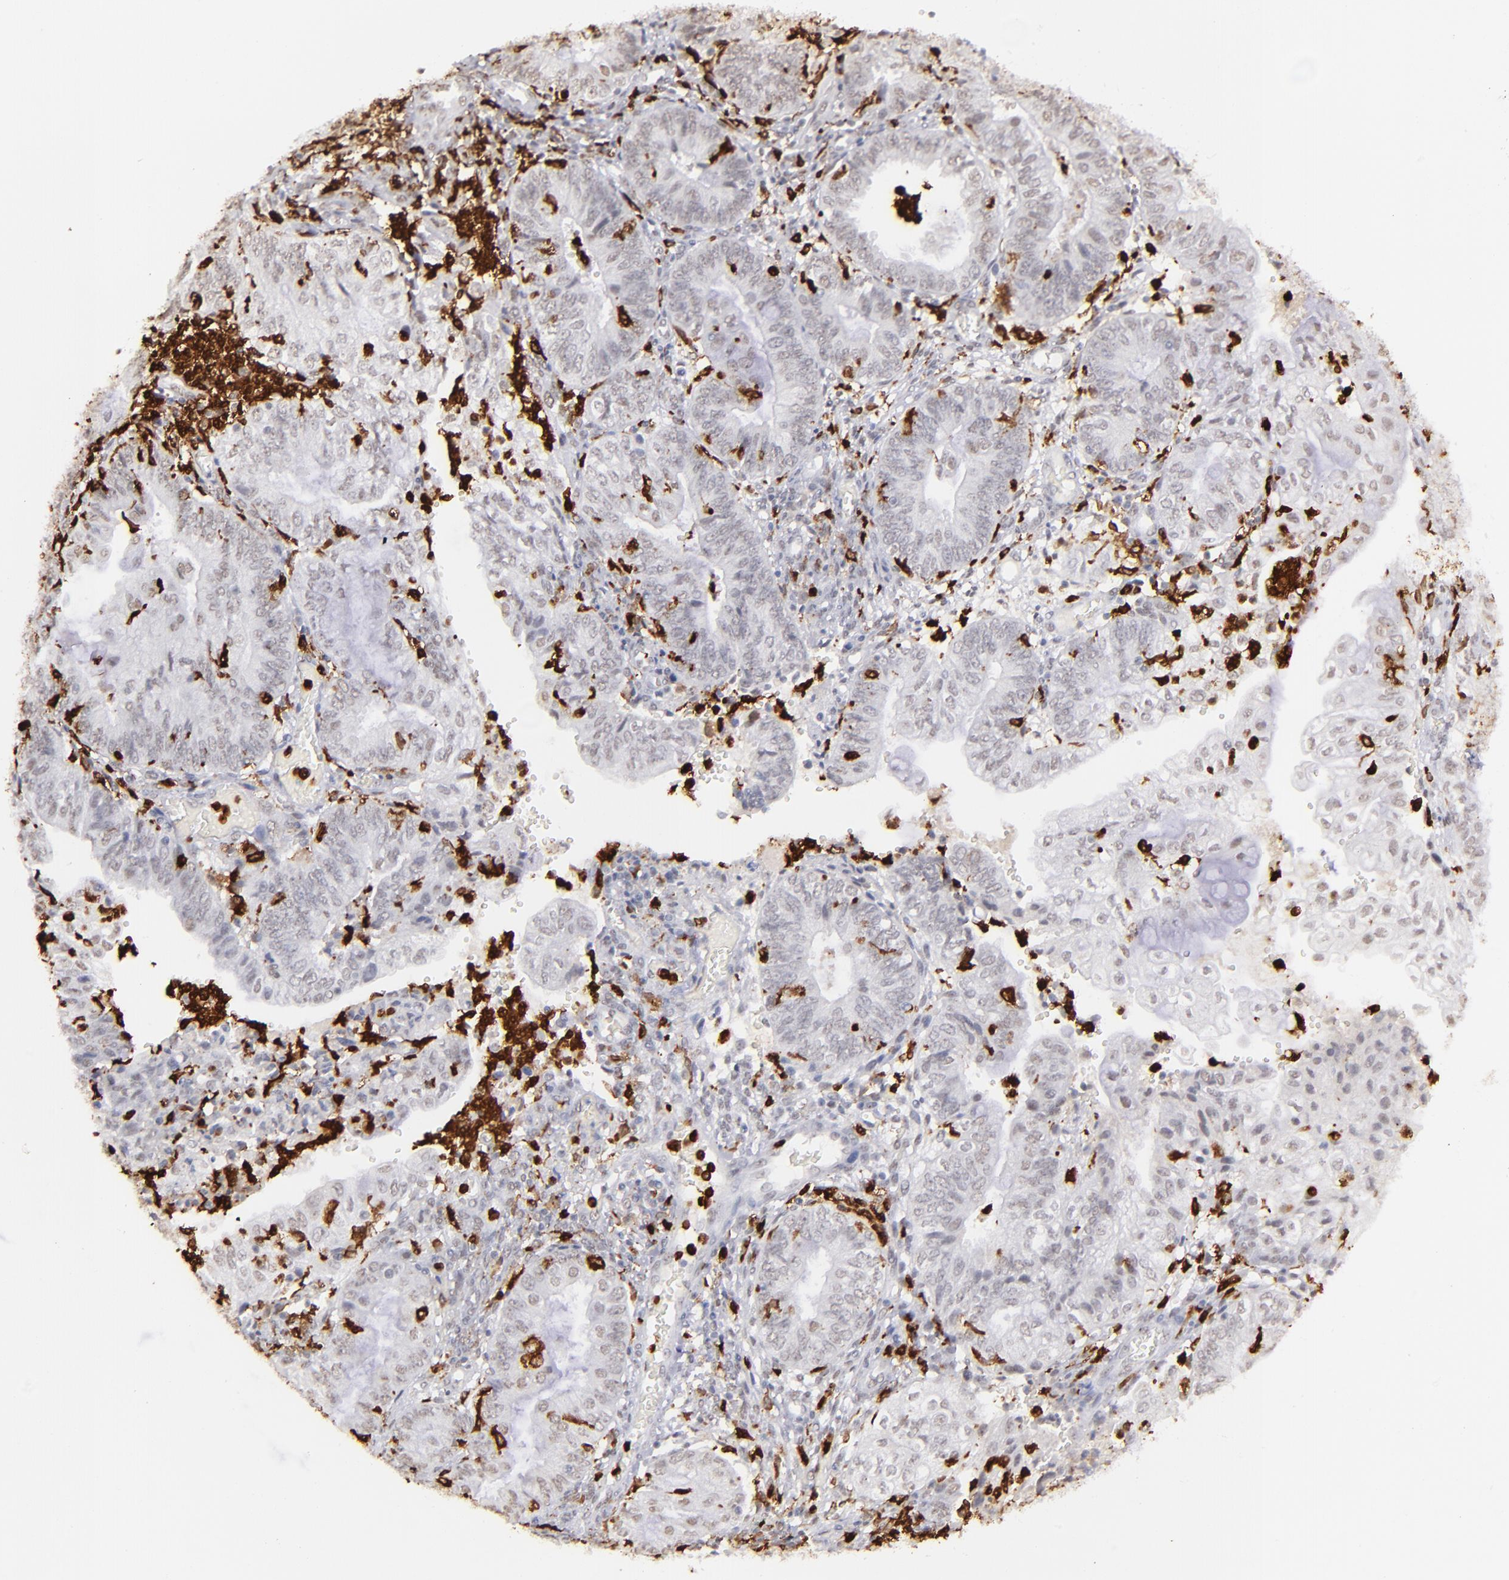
{"staining": {"intensity": "negative", "quantity": "none", "location": "none"}, "tissue": "endometrial cancer", "cell_type": "Tumor cells", "image_type": "cancer", "snomed": [{"axis": "morphology", "description": "Adenocarcinoma, NOS"}, {"axis": "topography", "description": "Endometrium"}], "caption": "Tumor cells show no significant protein staining in endometrial adenocarcinoma. Brightfield microscopy of immunohistochemistry (IHC) stained with DAB (3,3'-diaminobenzidine) (brown) and hematoxylin (blue), captured at high magnification.", "gene": "NCF2", "patient": {"sex": "female", "age": 55}}